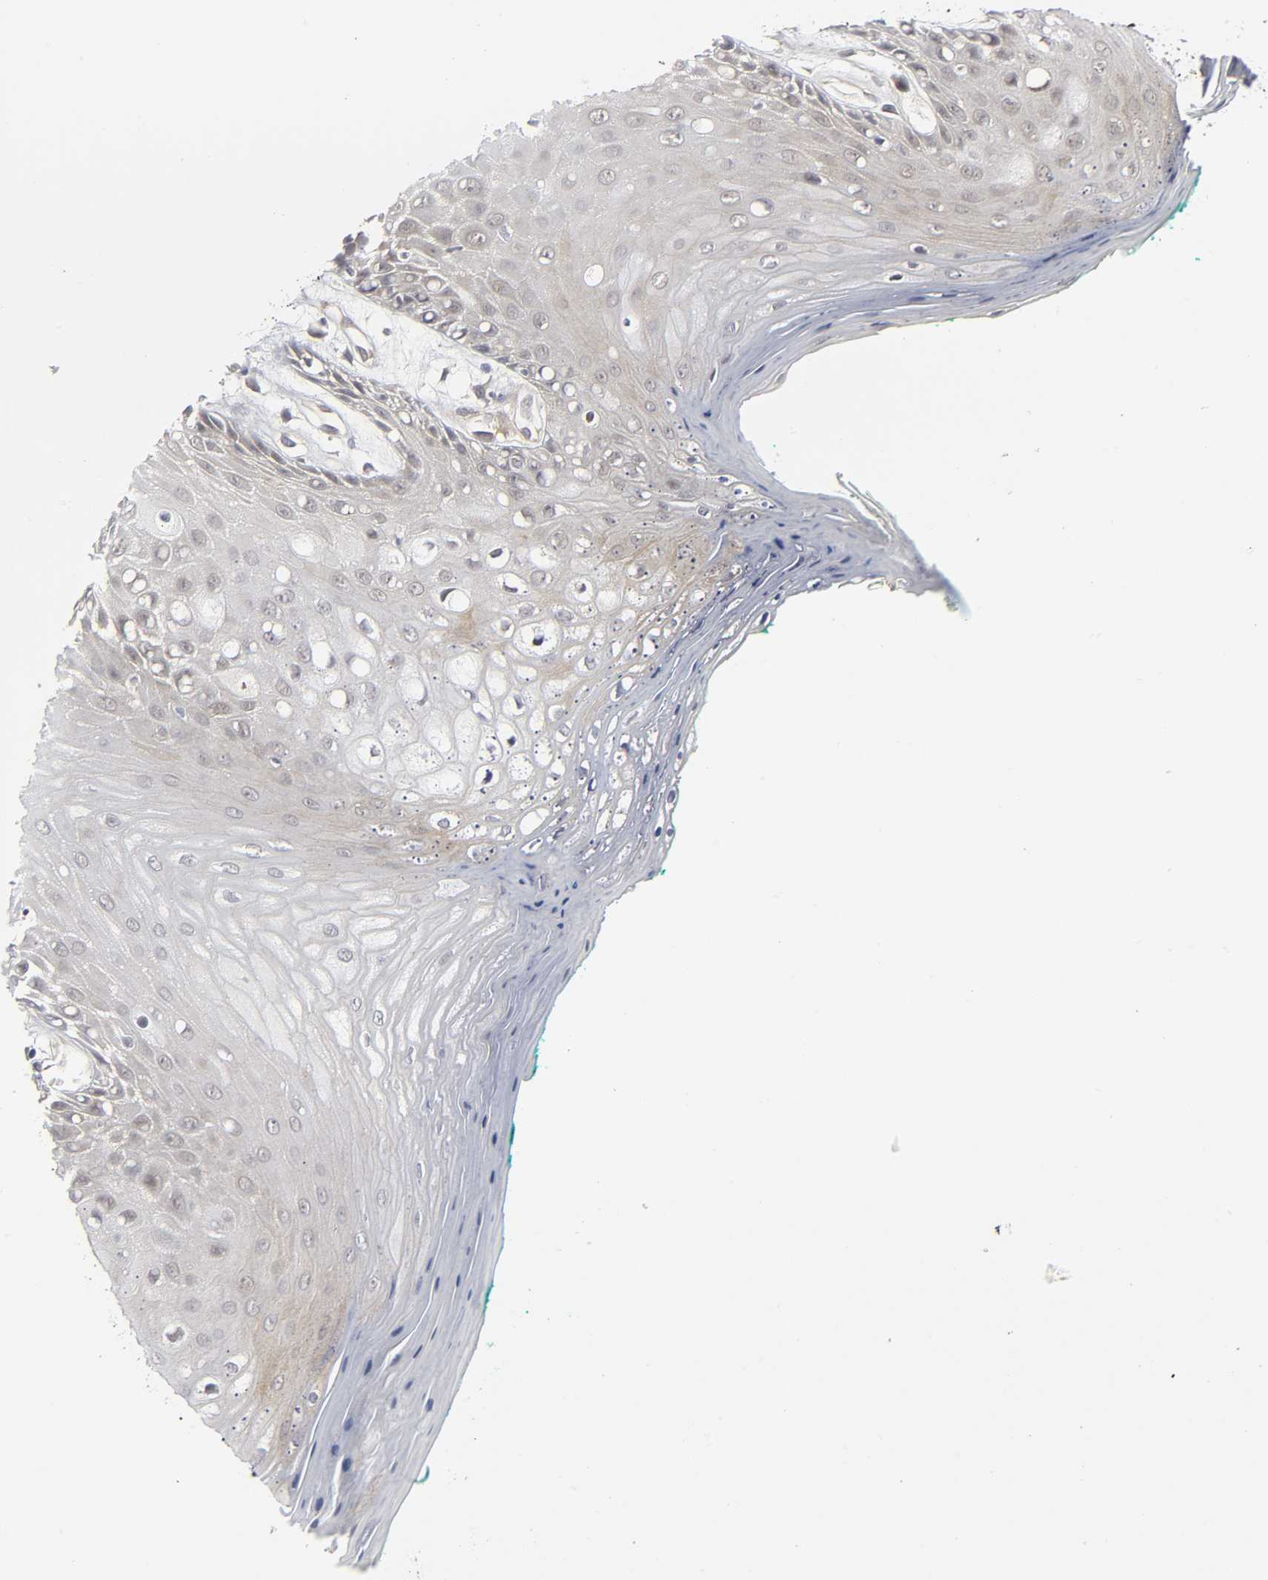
{"staining": {"intensity": "weak", "quantity": "<25%", "location": "cytoplasmic/membranous,nuclear"}, "tissue": "oral mucosa", "cell_type": "Squamous epithelial cells", "image_type": "normal", "snomed": [{"axis": "morphology", "description": "Normal tissue, NOS"}, {"axis": "morphology", "description": "Squamous cell carcinoma, NOS"}, {"axis": "topography", "description": "Skeletal muscle"}, {"axis": "topography", "description": "Oral tissue"}, {"axis": "topography", "description": "Head-Neck"}], "caption": "High power microscopy histopathology image of an IHC histopathology image of unremarkable oral mucosa, revealing no significant staining in squamous epithelial cells. The staining is performed using DAB (3,3'-diaminobenzidine) brown chromogen with nuclei counter-stained in using hematoxylin.", "gene": "PDLIM3", "patient": {"sex": "female", "age": 84}}